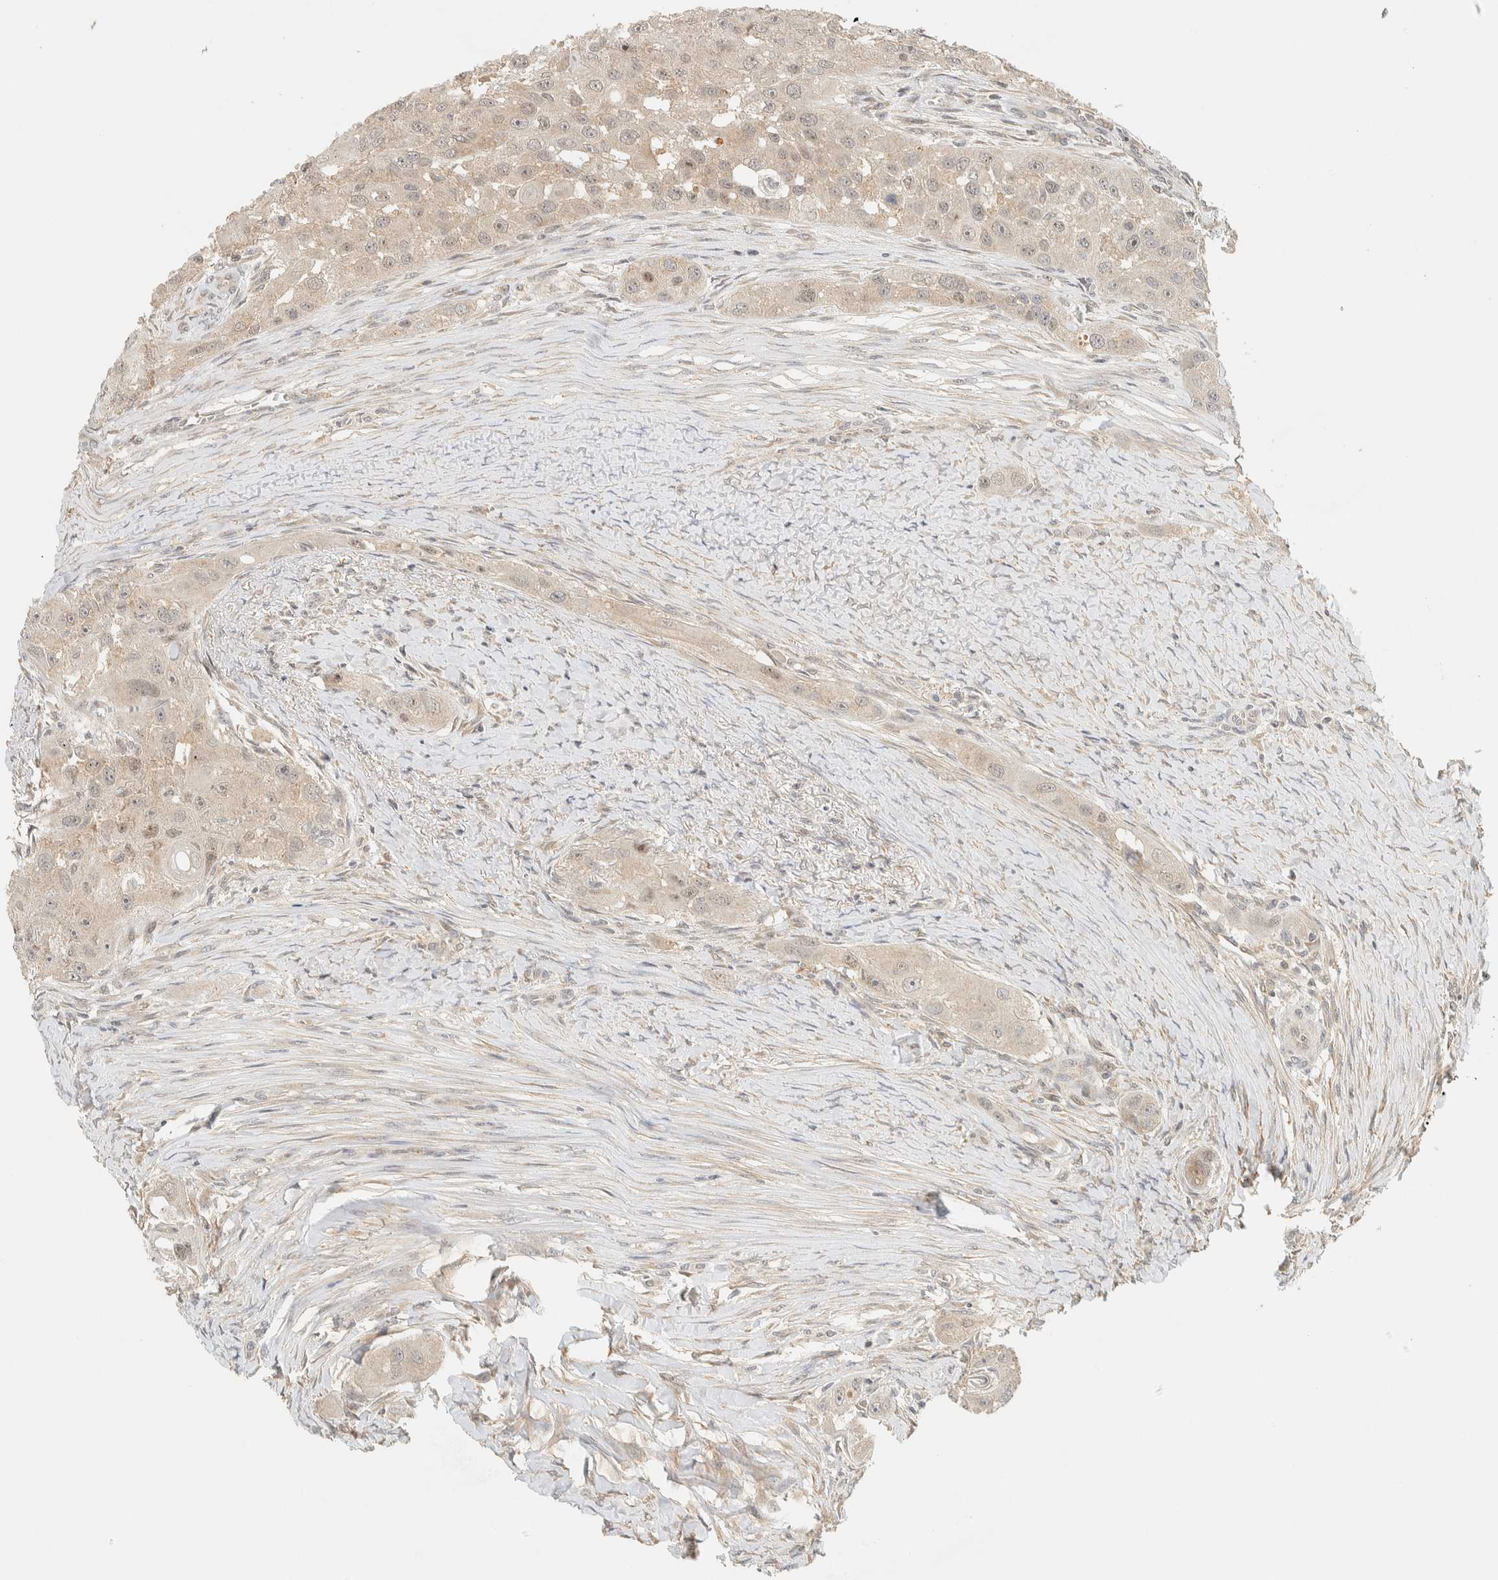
{"staining": {"intensity": "weak", "quantity": ">75%", "location": "cytoplasmic/membranous"}, "tissue": "head and neck cancer", "cell_type": "Tumor cells", "image_type": "cancer", "snomed": [{"axis": "morphology", "description": "Normal tissue, NOS"}, {"axis": "morphology", "description": "Squamous cell carcinoma, NOS"}, {"axis": "topography", "description": "Skeletal muscle"}, {"axis": "topography", "description": "Head-Neck"}], "caption": "Human squamous cell carcinoma (head and neck) stained for a protein (brown) displays weak cytoplasmic/membranous positive positivity in approximately >75% of tumor cells.", "gene": "KIFAP3", "patient": {"sex": "male", "age": 51}}